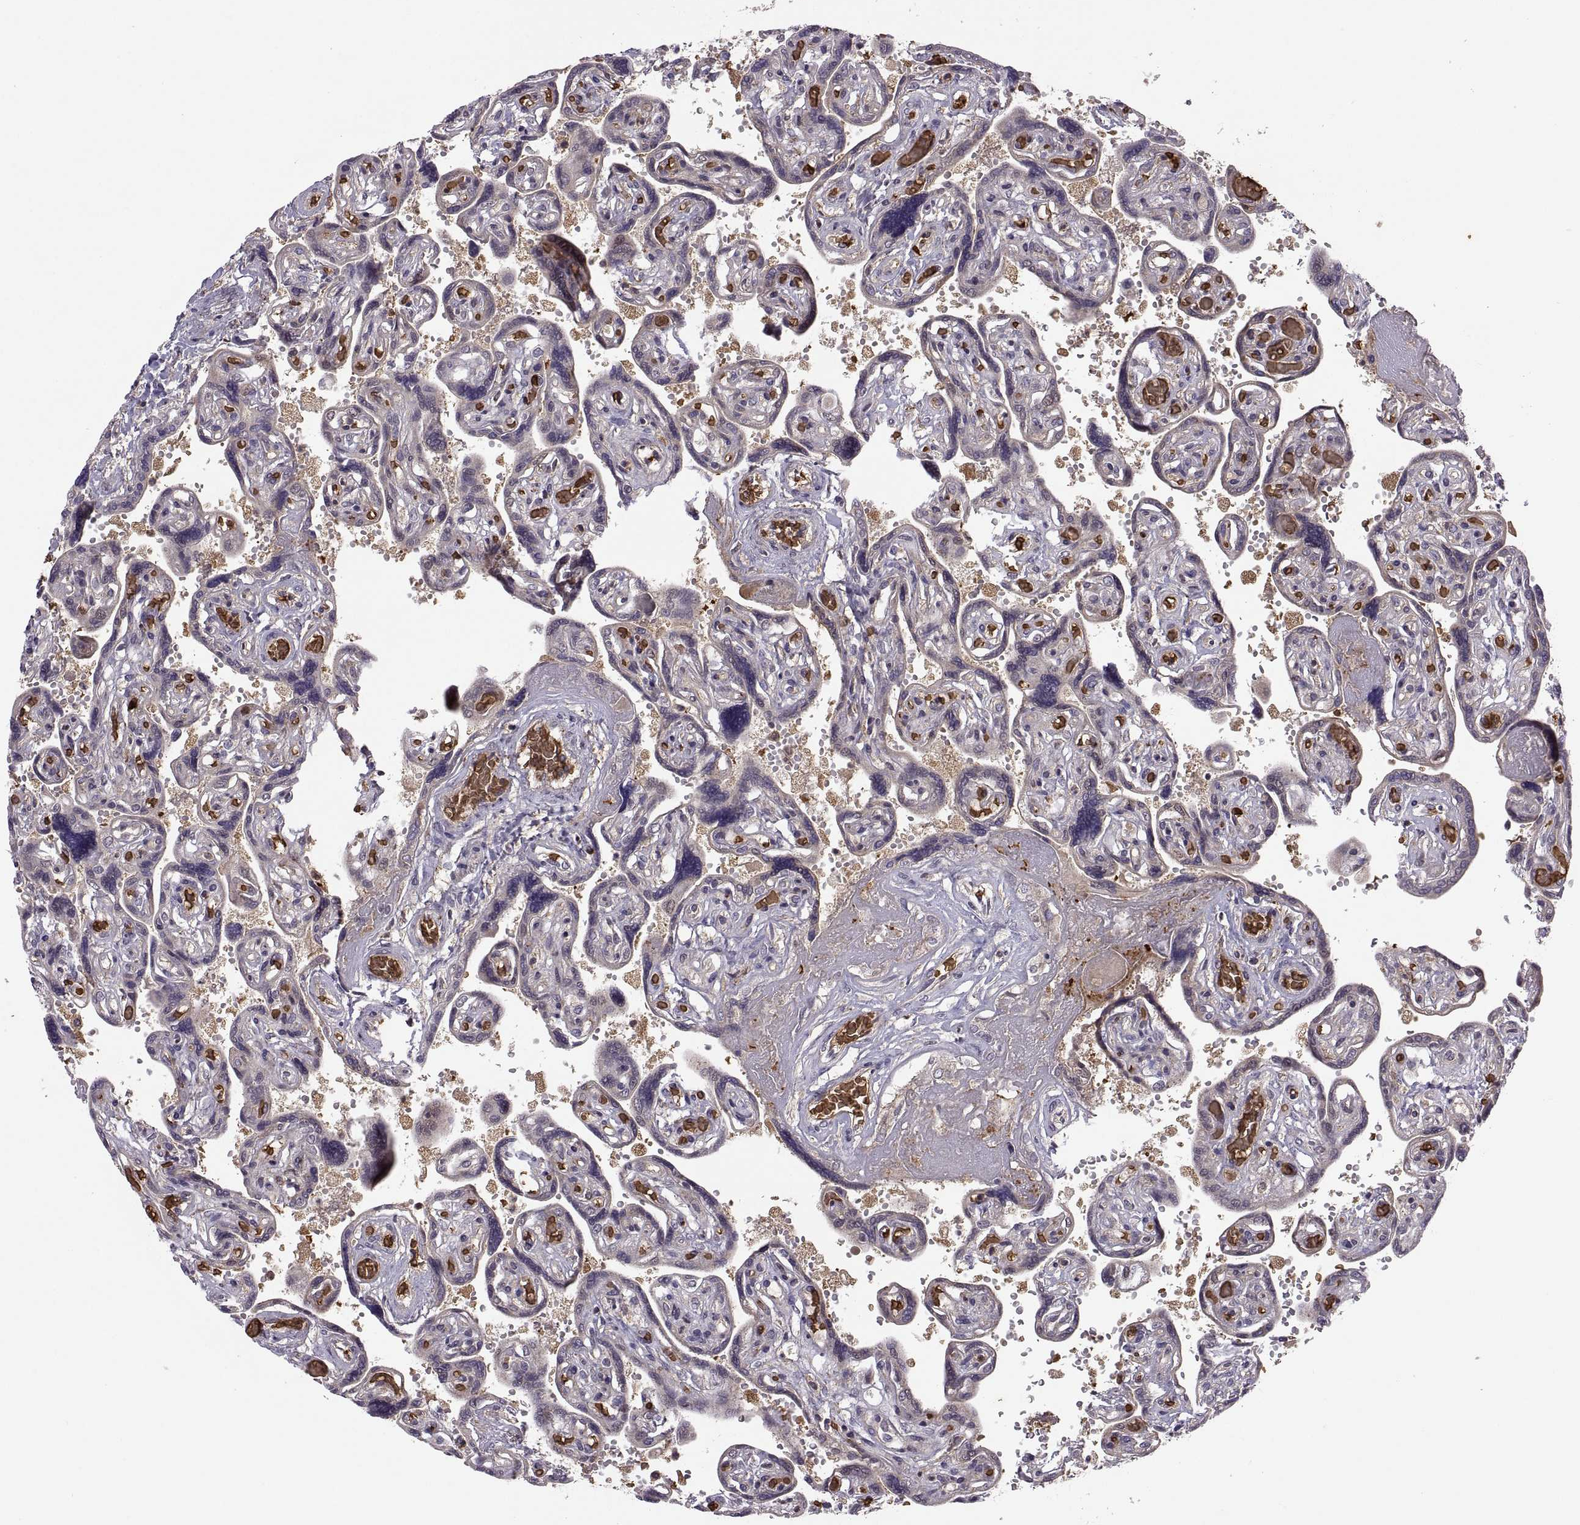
{"staining": {"intensity": "negative", "quantity": "none", "location": "none"}, "tissue": "placenta", "cell_type": "Decidual cells", "image_type": "normal", "snomed": [{"axis": "morphology", "description": "Normal tissue, NOS"}, {"axis": "topography", "description": "Placenta"}], "caption": "This image is of unremarkable placenta stained with immunohistochemistry to label a protein in brown with the nuclei are counter-stained blue. There is no positivity in decidual cells.", "gene": "SPATA32", "patient": {"sex": "female", "age": 32}}